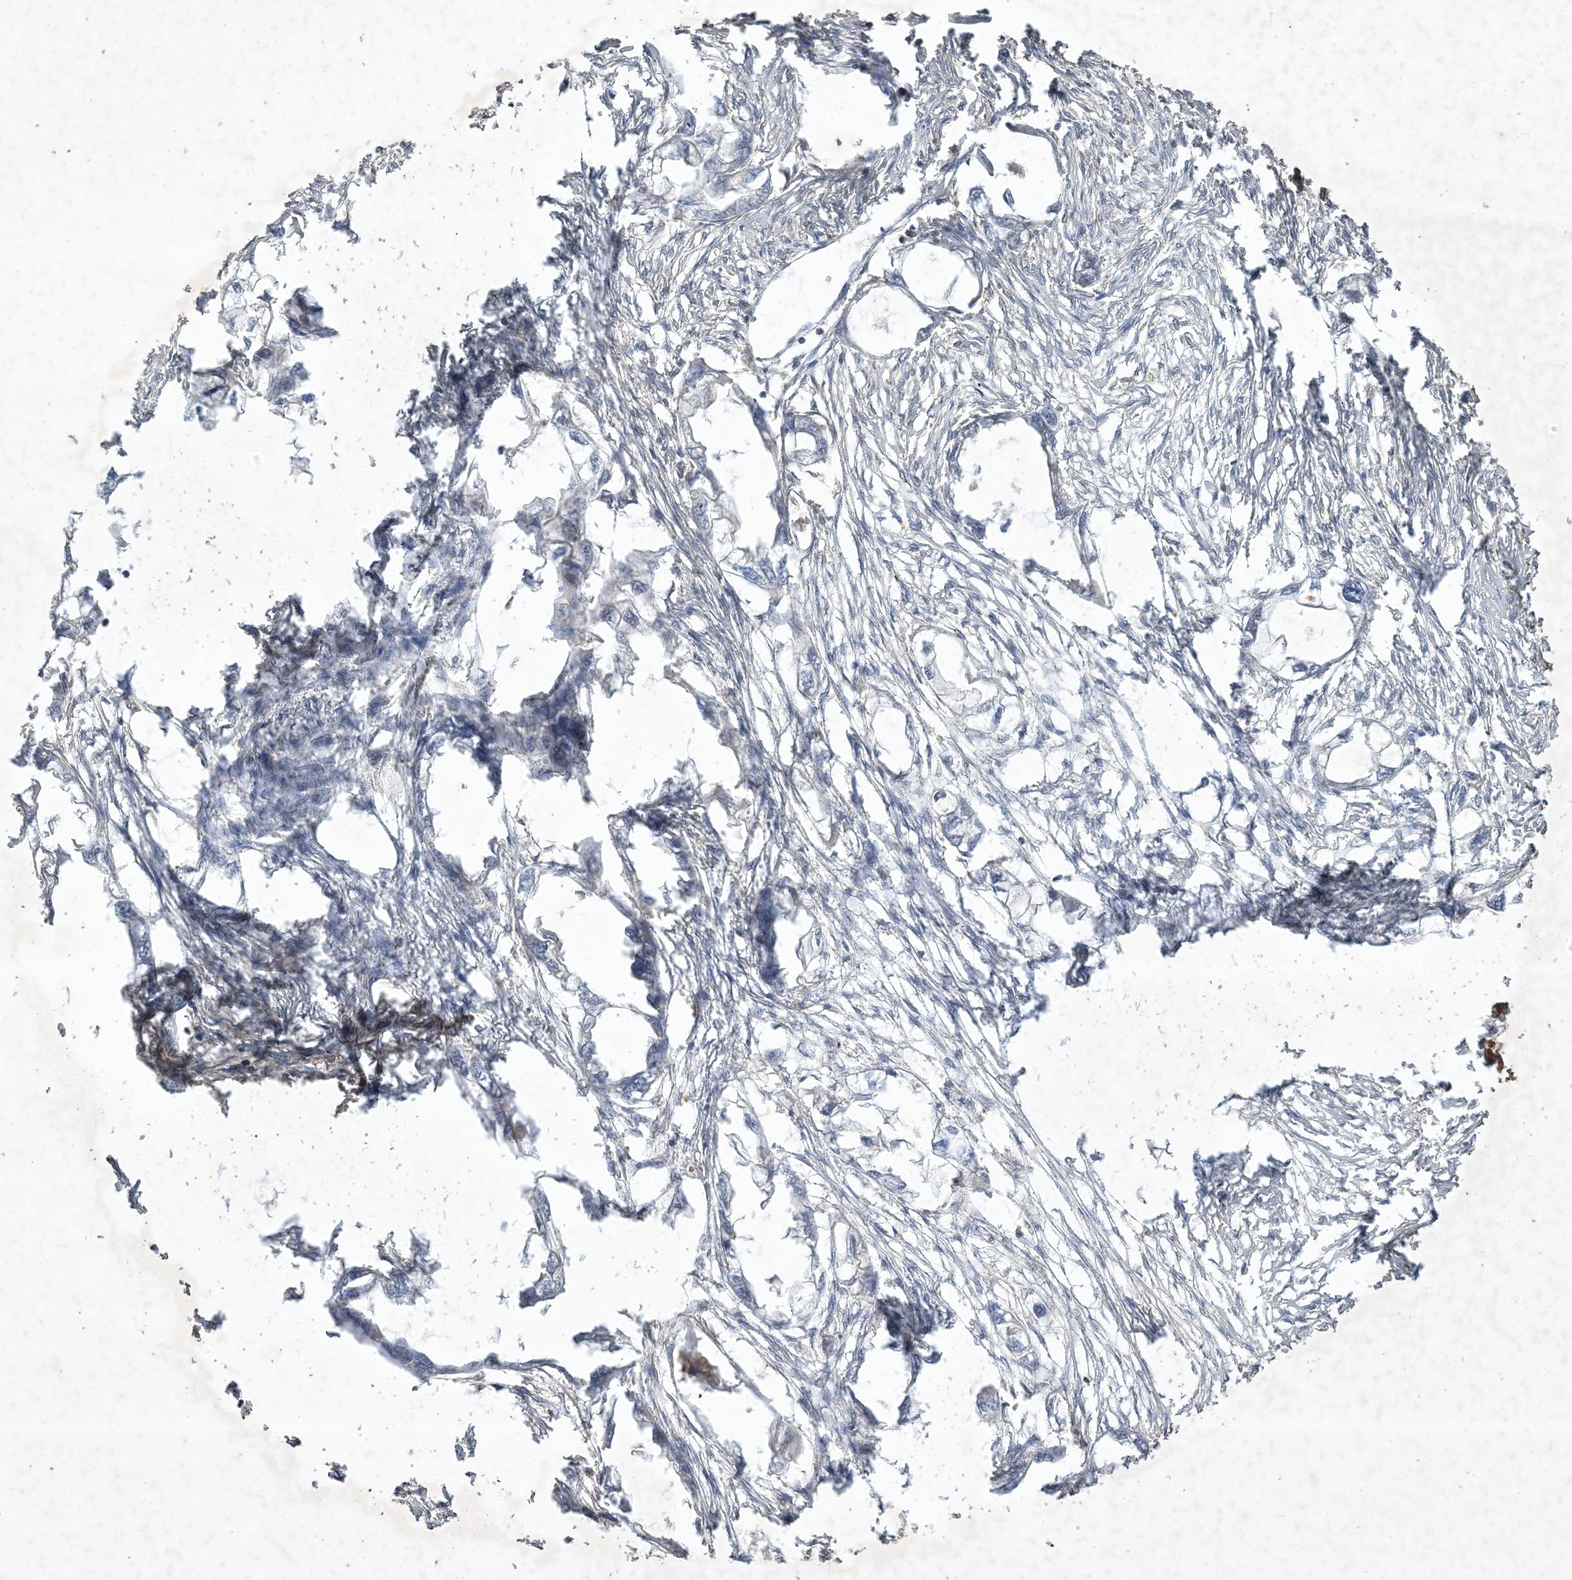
{"staining": {"intensity": "negative", "quantity": "none", "location": "none"}, "tissue": "endometrial cancer", "cell_type": "Tumor cells", "image_type": "cancer", "snomed": [{"axis": "morphology", "description": "Adenocarcinoma, NOS"}, {"axis": "morphology", "description": "Adenocarcinoma, metastatic, NOS"}, {"axis": "topography", "description": "Adipose tissue"}, {"axis": "topography", "description": "Endometrium"}], "caption": "Endometrial cancer was stained to show a protein in brown. There is no significant positivity in tumor cells.", "gene": "PRRT3", "patient": {"sex": "female", "age": 67}}